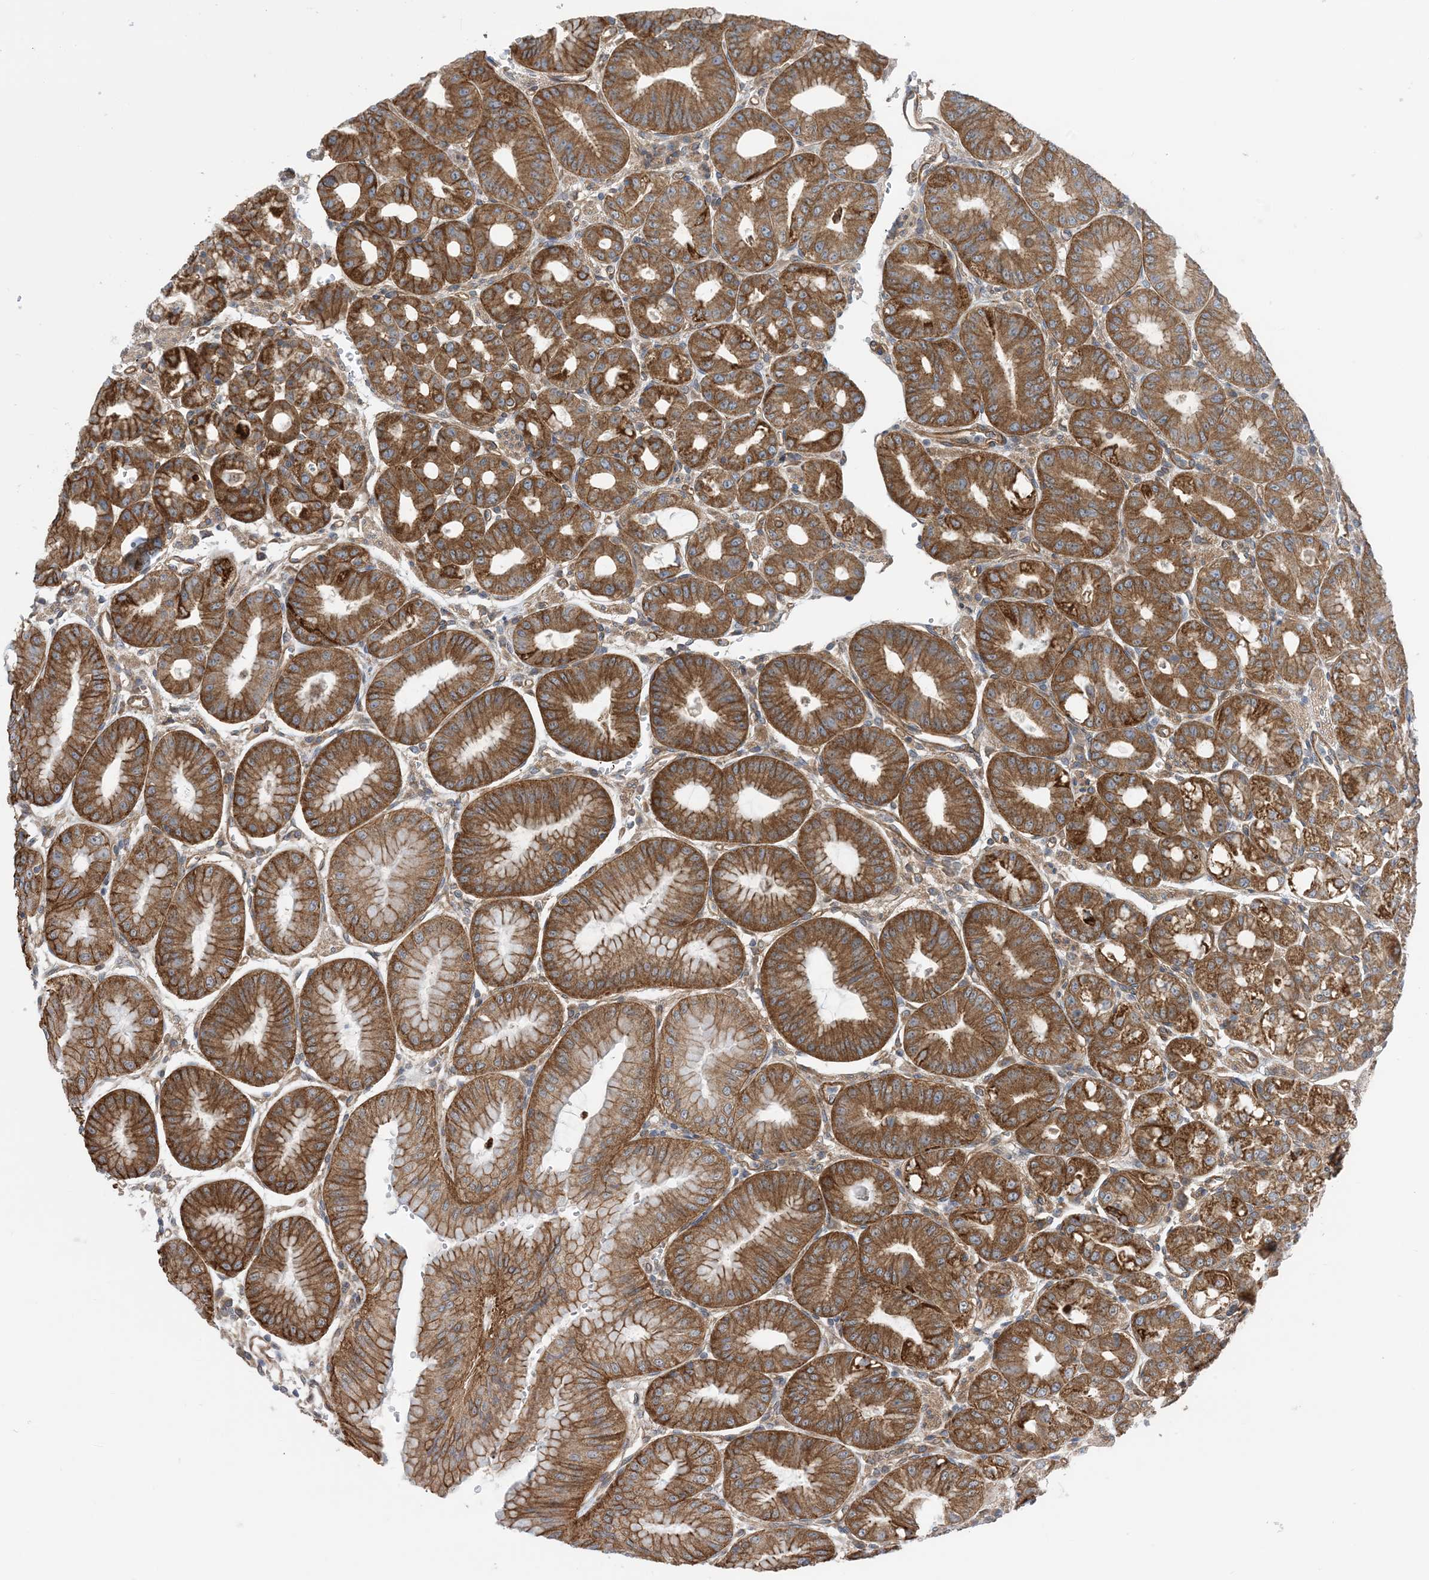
{"staining": {"intensity": "strong", "quantity": ">75%", "location": "cytoplasmic/membranous"}, "tissue": "stomach", "cell_type": "Glandular cells", "image_type": "normal", "snomed": [{"axis": "morphology", "description": "Normal tissue, NOS"}, {"axis": "topography", "description": "Stomach, lower"}], "caption": "Human stomach stained for a protein (brown) demonstrates strong cytoplasmic/membranous positive positivity in about >75% of glandular cells.", "gene": "EHBP1", "patient": {"sex": "male", "age": 71}}